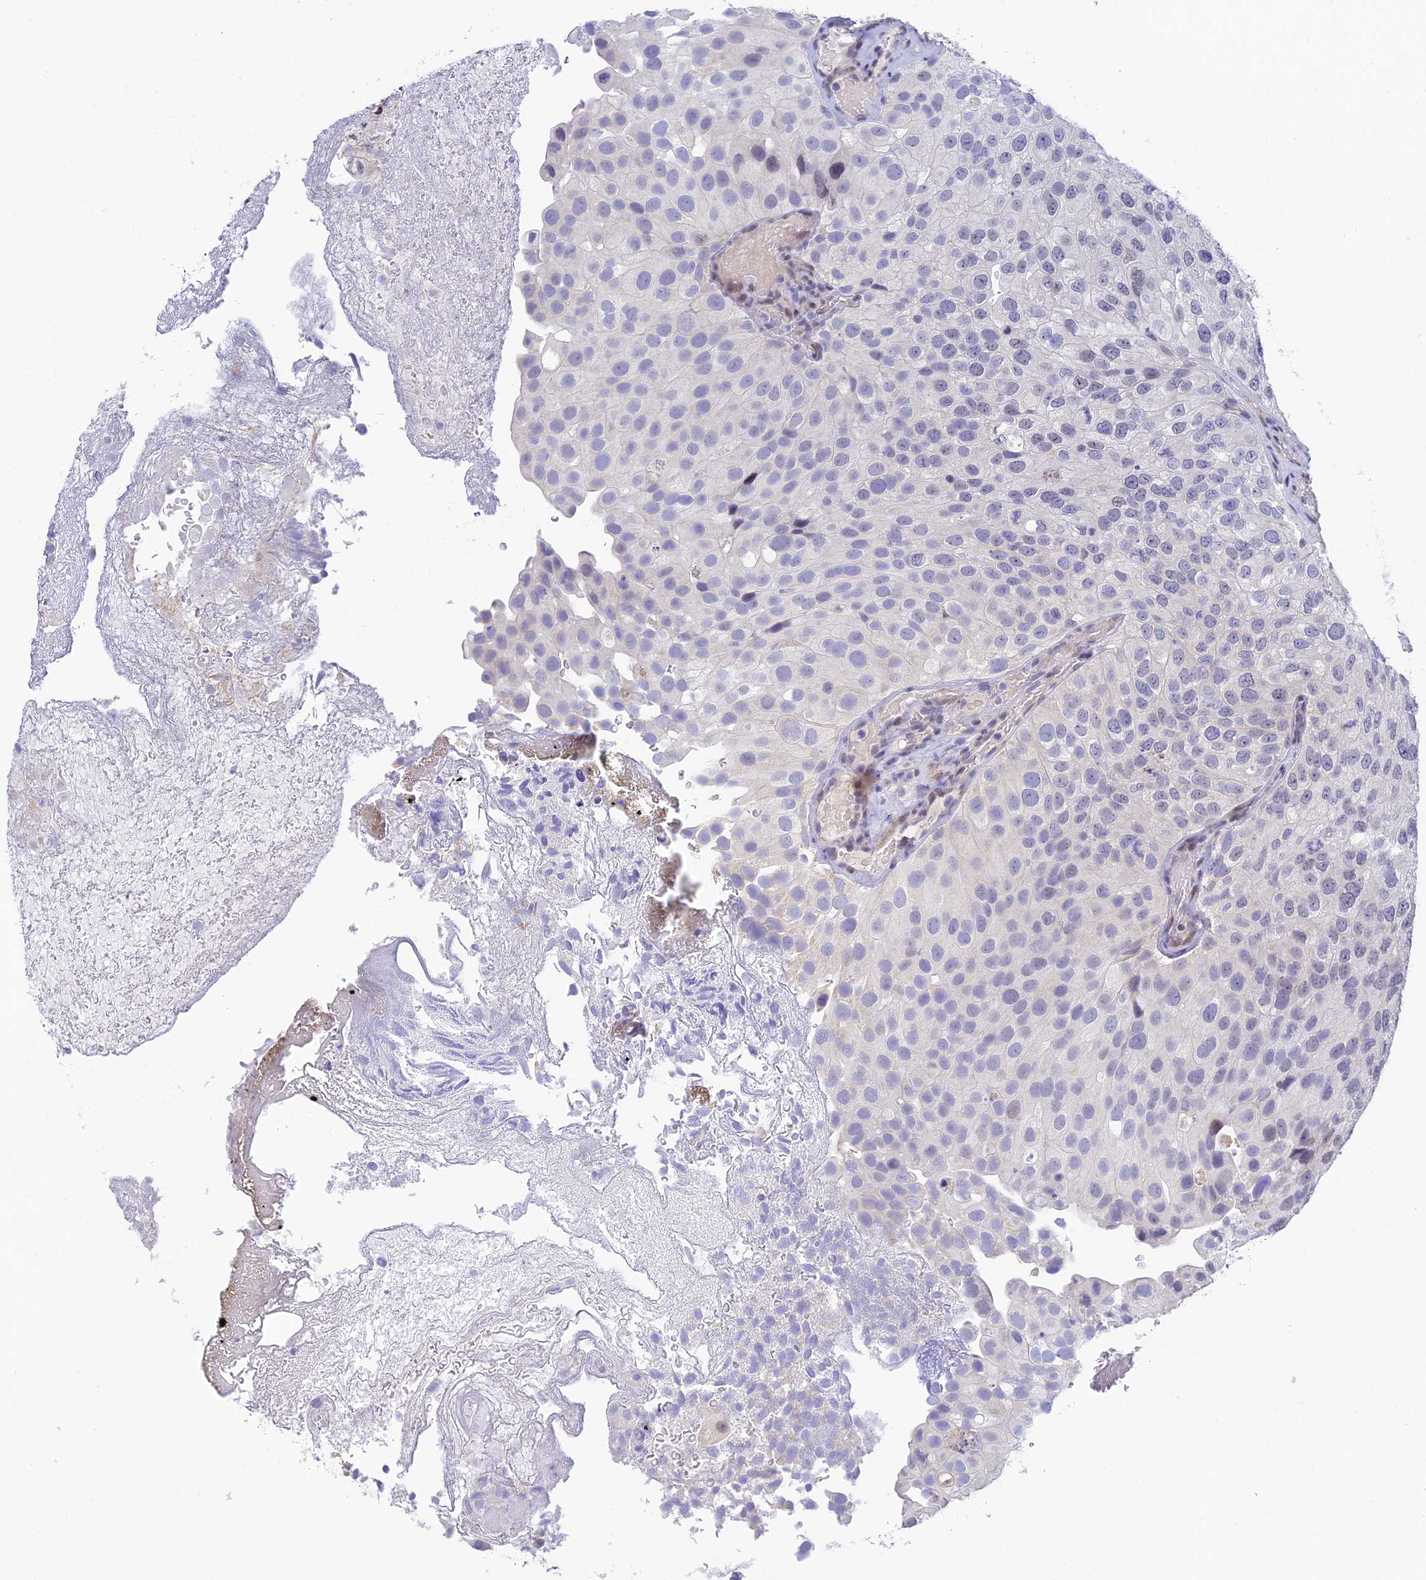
{"staining": {"intensity": "negative", "quantity": "none", "location": "none"}, "tissue": "urothelial cancer", "cell_type": "Tumor cells", "image_type": "cancer", "snomed": [{"axis": "morphology", "description": "Urothelial carcinoma, Low grade"}, {"axis": "topography", "description": "Urinary bladder"}], "caption": "Tumor cells are negative for protein expression in human urothelial carcinoma (low-grade). (DAB (3,3'-diaminobenzidine) immunohistochemistry (IHC) visualized using brightfield microscopy, high magnification).", "gene": "CLK4", "patient": {"sex": "male", "age": 78}}